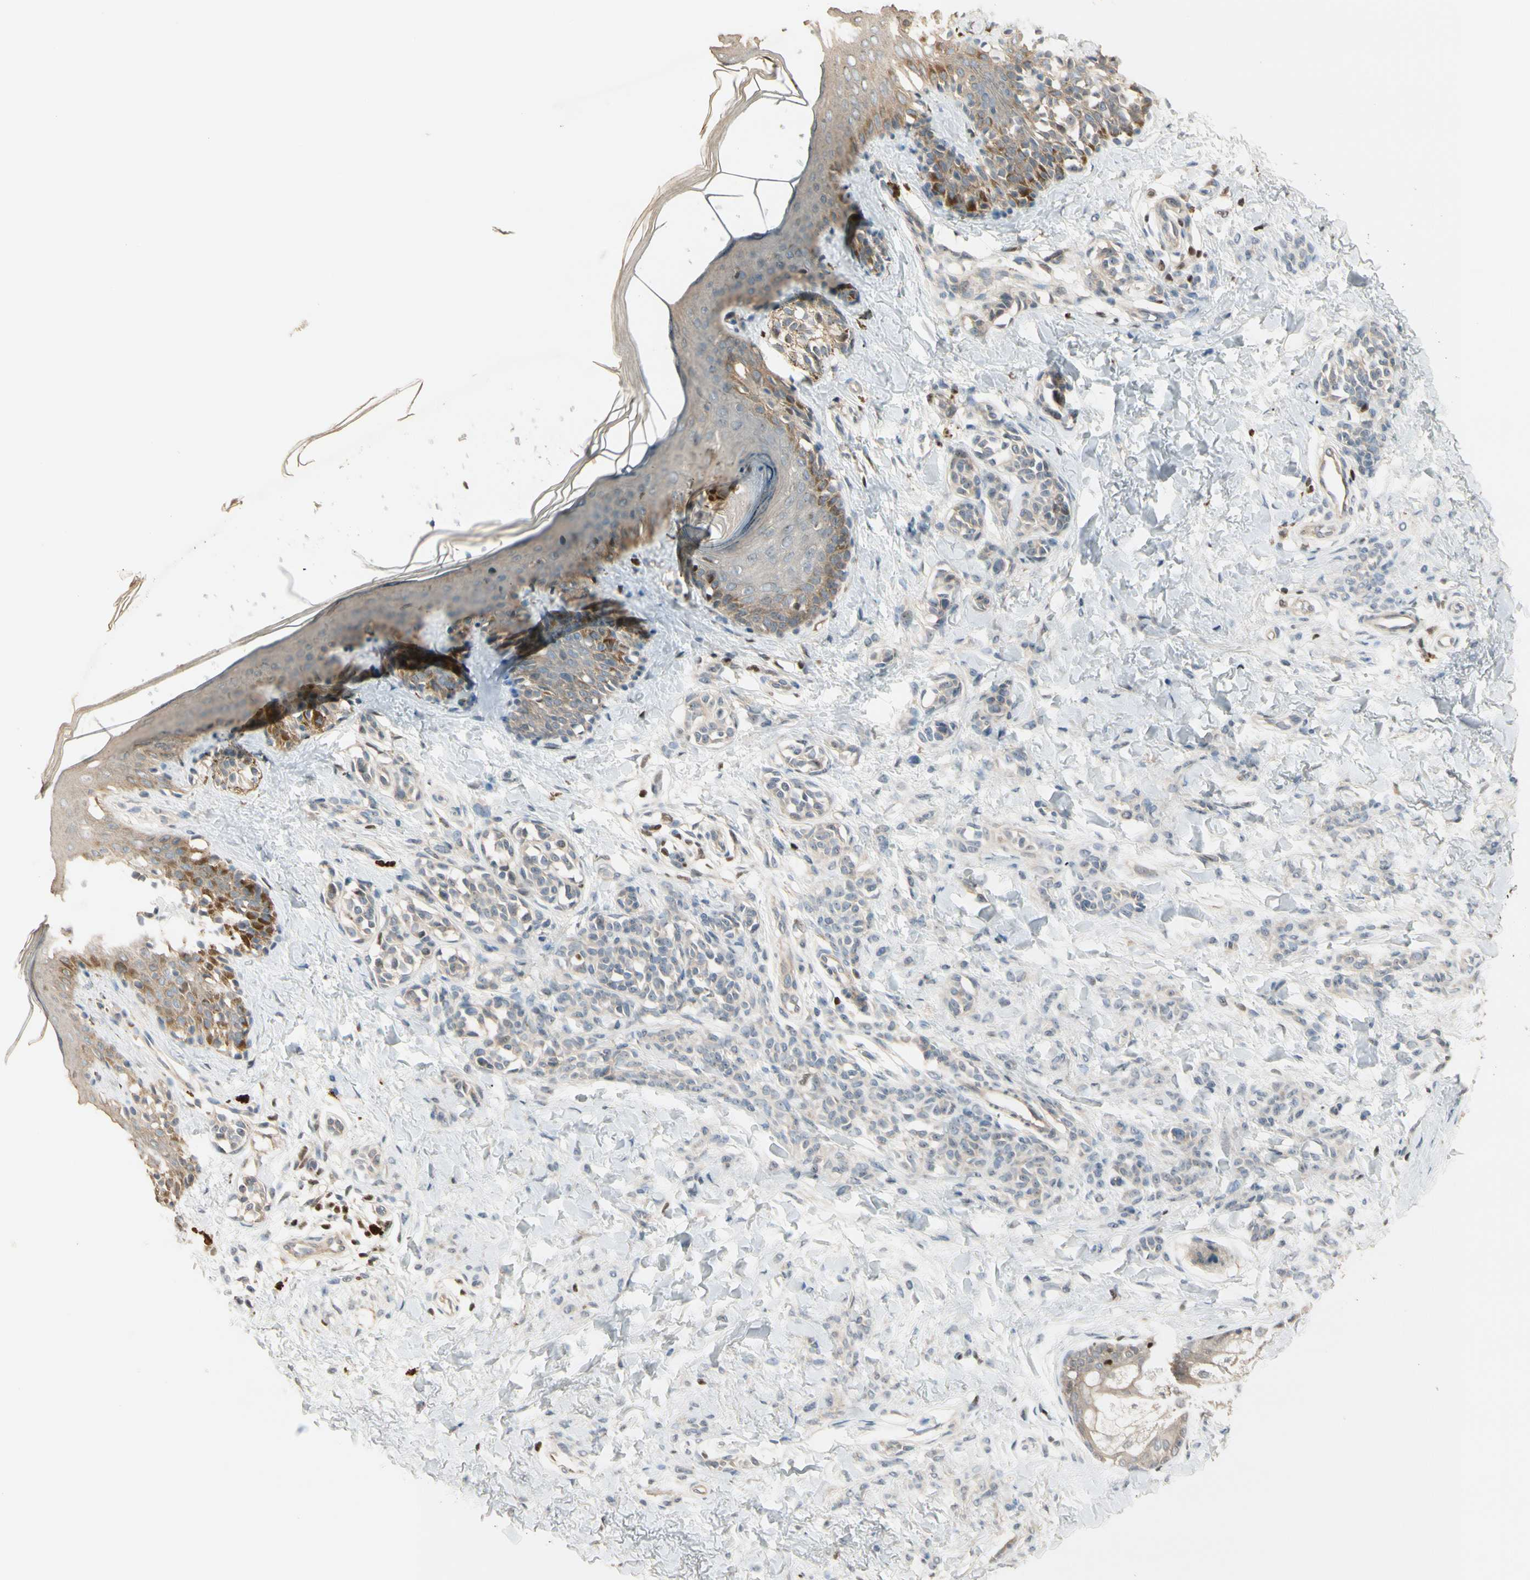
{"staining": {"intensity": "moderate", "quantity": ">75%", "location": "cytoplasmic/membranous"}, "tissue": "skin", "cell_type": "Fibroblasts", "image_type": "normal", "snomed": [{"axis": "morphology", "description": "Normal tissue, NOS"}, {"axis": "topography", "description": "Skin"}], "caption": "Human skin stained with a brown dye demonstrates moderate cytoplasmic/membranous positive expression in about >75% of fibroblasts.", "gene": "NFYA", "patient": {"sex": "male", "age": 16}}